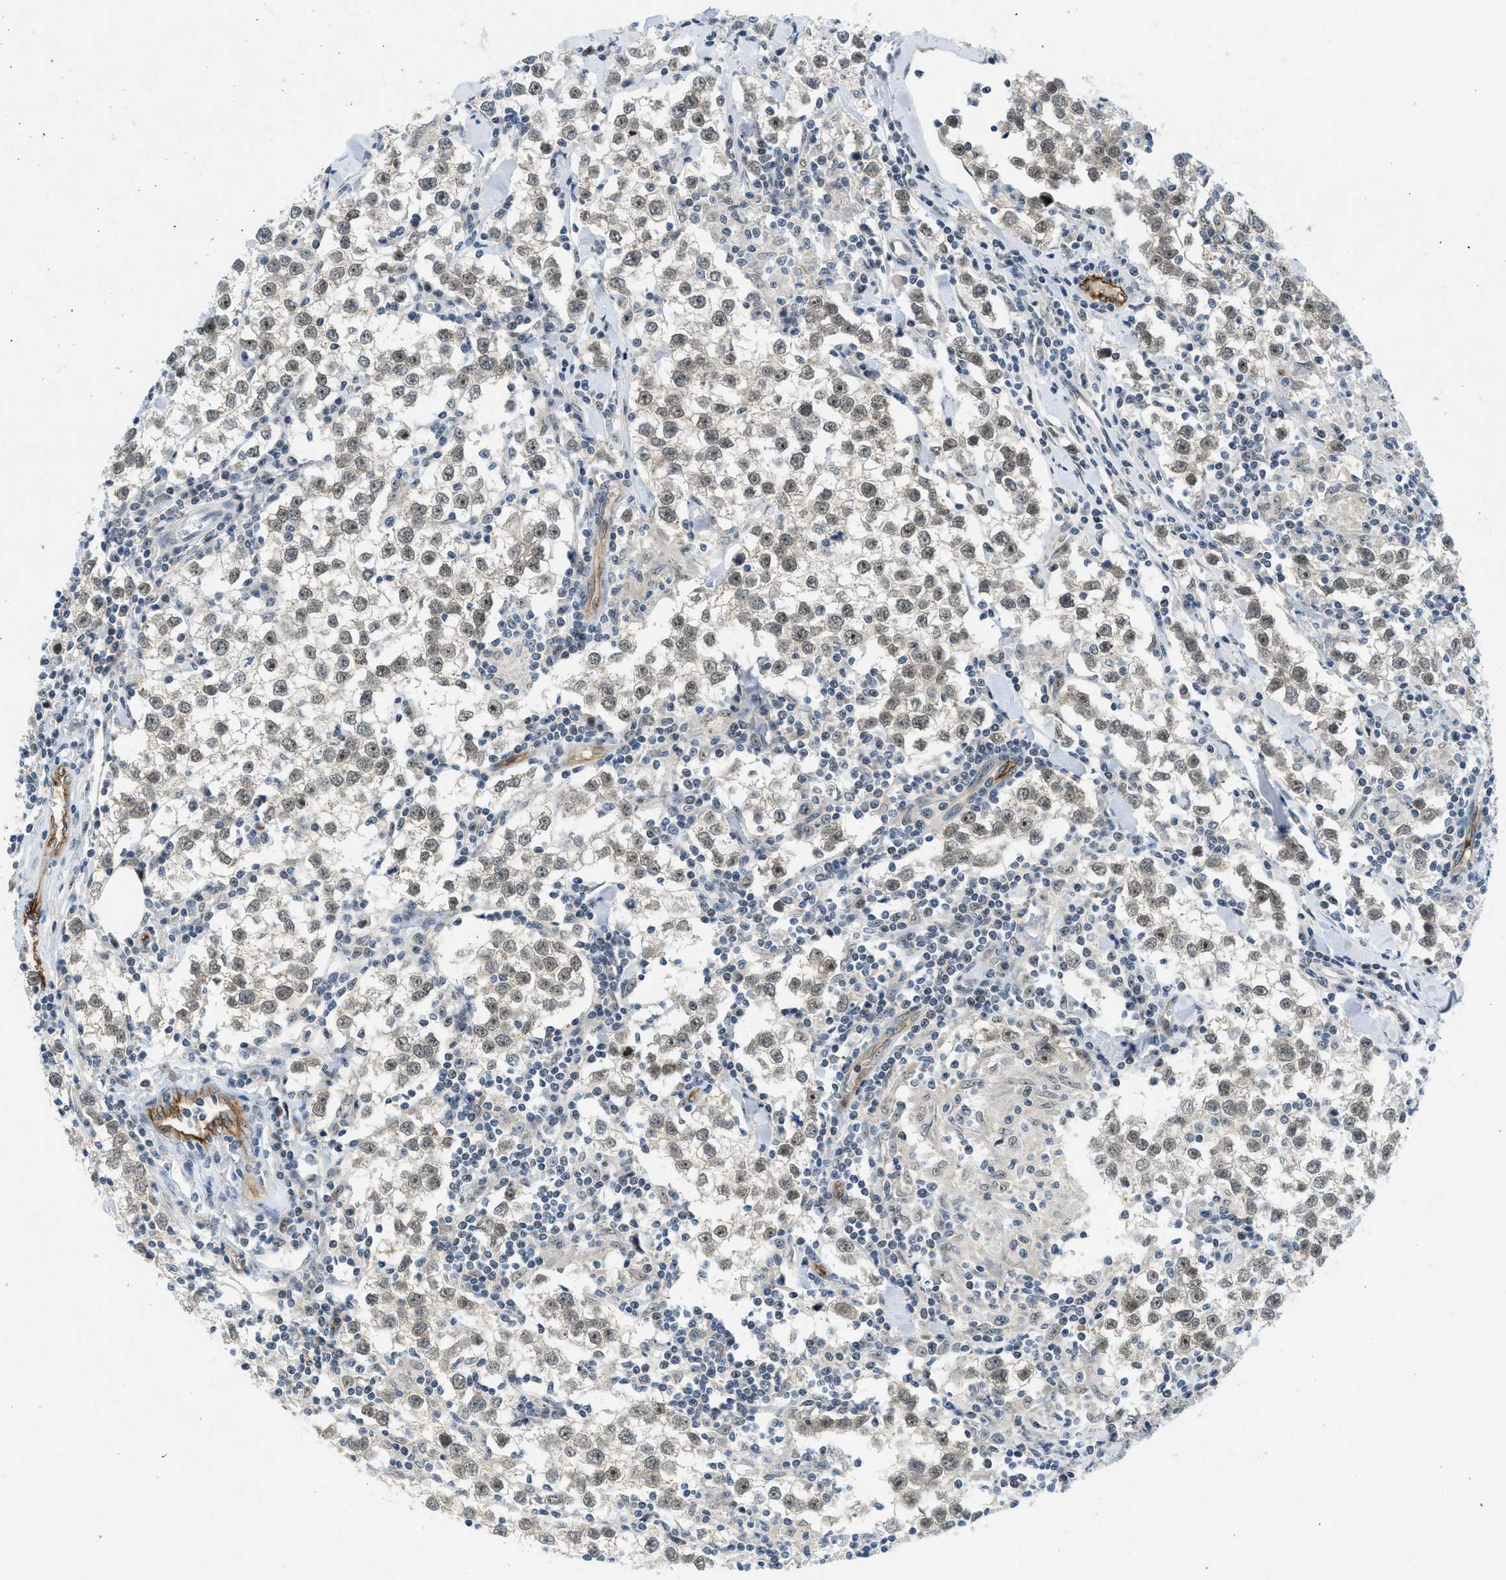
{"staining": {"intensity": "negative", "quantity": "none", "location": "none"}, "tissue": "testis cancer", "cell_type": "Tumor cells", "image_type": "cancer", "snomed": [{"axis": "morphology", "description": "Seminoma, NOS"}, {"axis": "morphology", "description": "Carcinoma, Embryonal, NOS"}, {"axis": "topography", "description": "Testis"}], "caption": "Tumor cells show no significant protein positivity in testis cancer.", "gene": "SLCO2A1", "patient": {"sex": "male", "age": 36}}